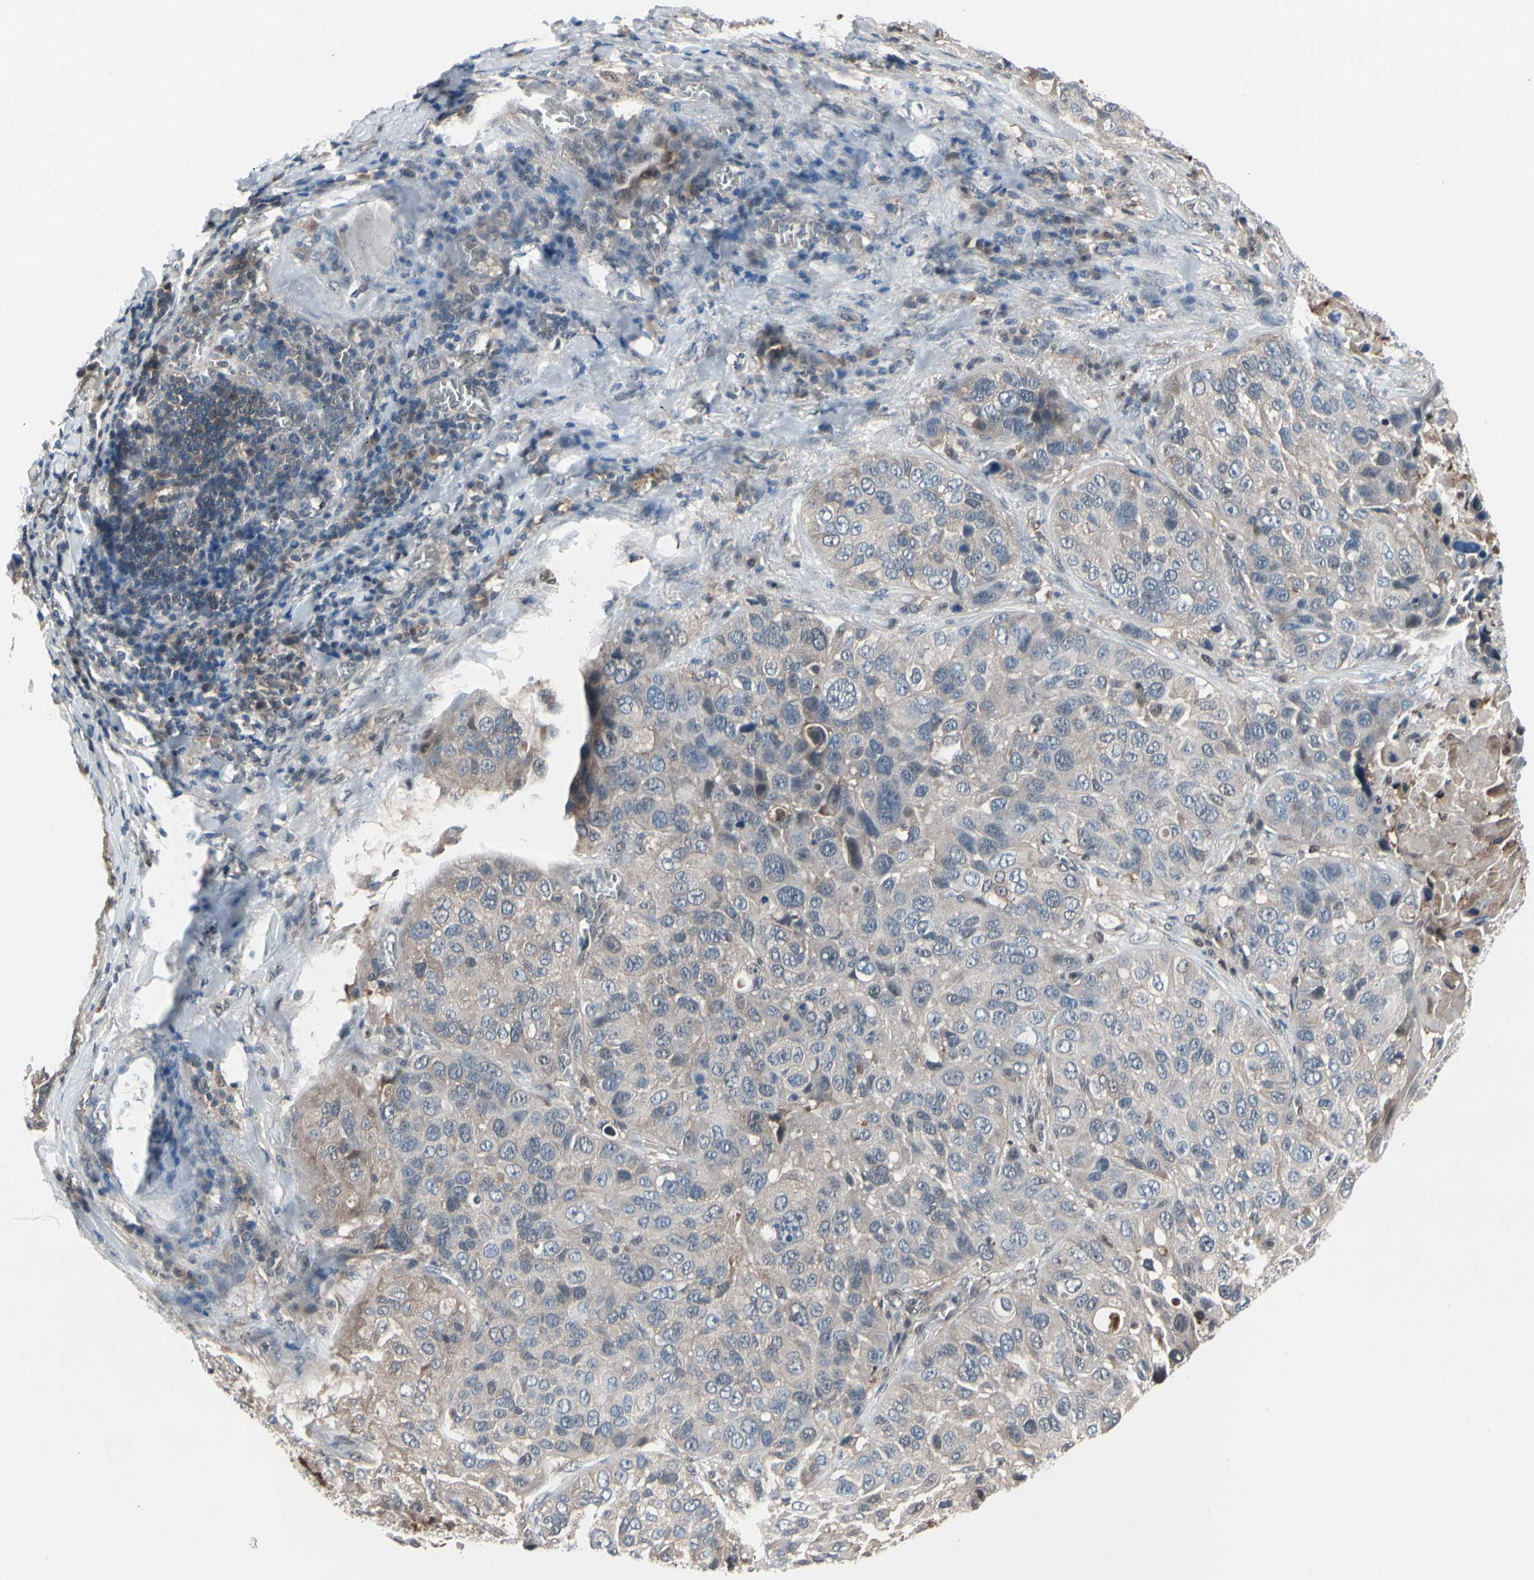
{"staining": {"intensity": "weak", "quantity": ">75%", "location": "cytoplasmic/membranous"}, "tissue": "lung cancer", "cell_type": "Tumor cells", "image_type": "cancer", "snomed": [{"axis": "morphology", "description": "Squamous cell carcinoma, NOS"}, {"axis": "topography", "description": "Lung"}], "caption": "Weak cytoplasmic/membranous positivity for a protein is appreciated in approximately >75% of tumor cells of squamous cell carcinoma (lung) using IHC.", "gene": "PSMA2", "patient": {"sex": "male", "age": 57}}